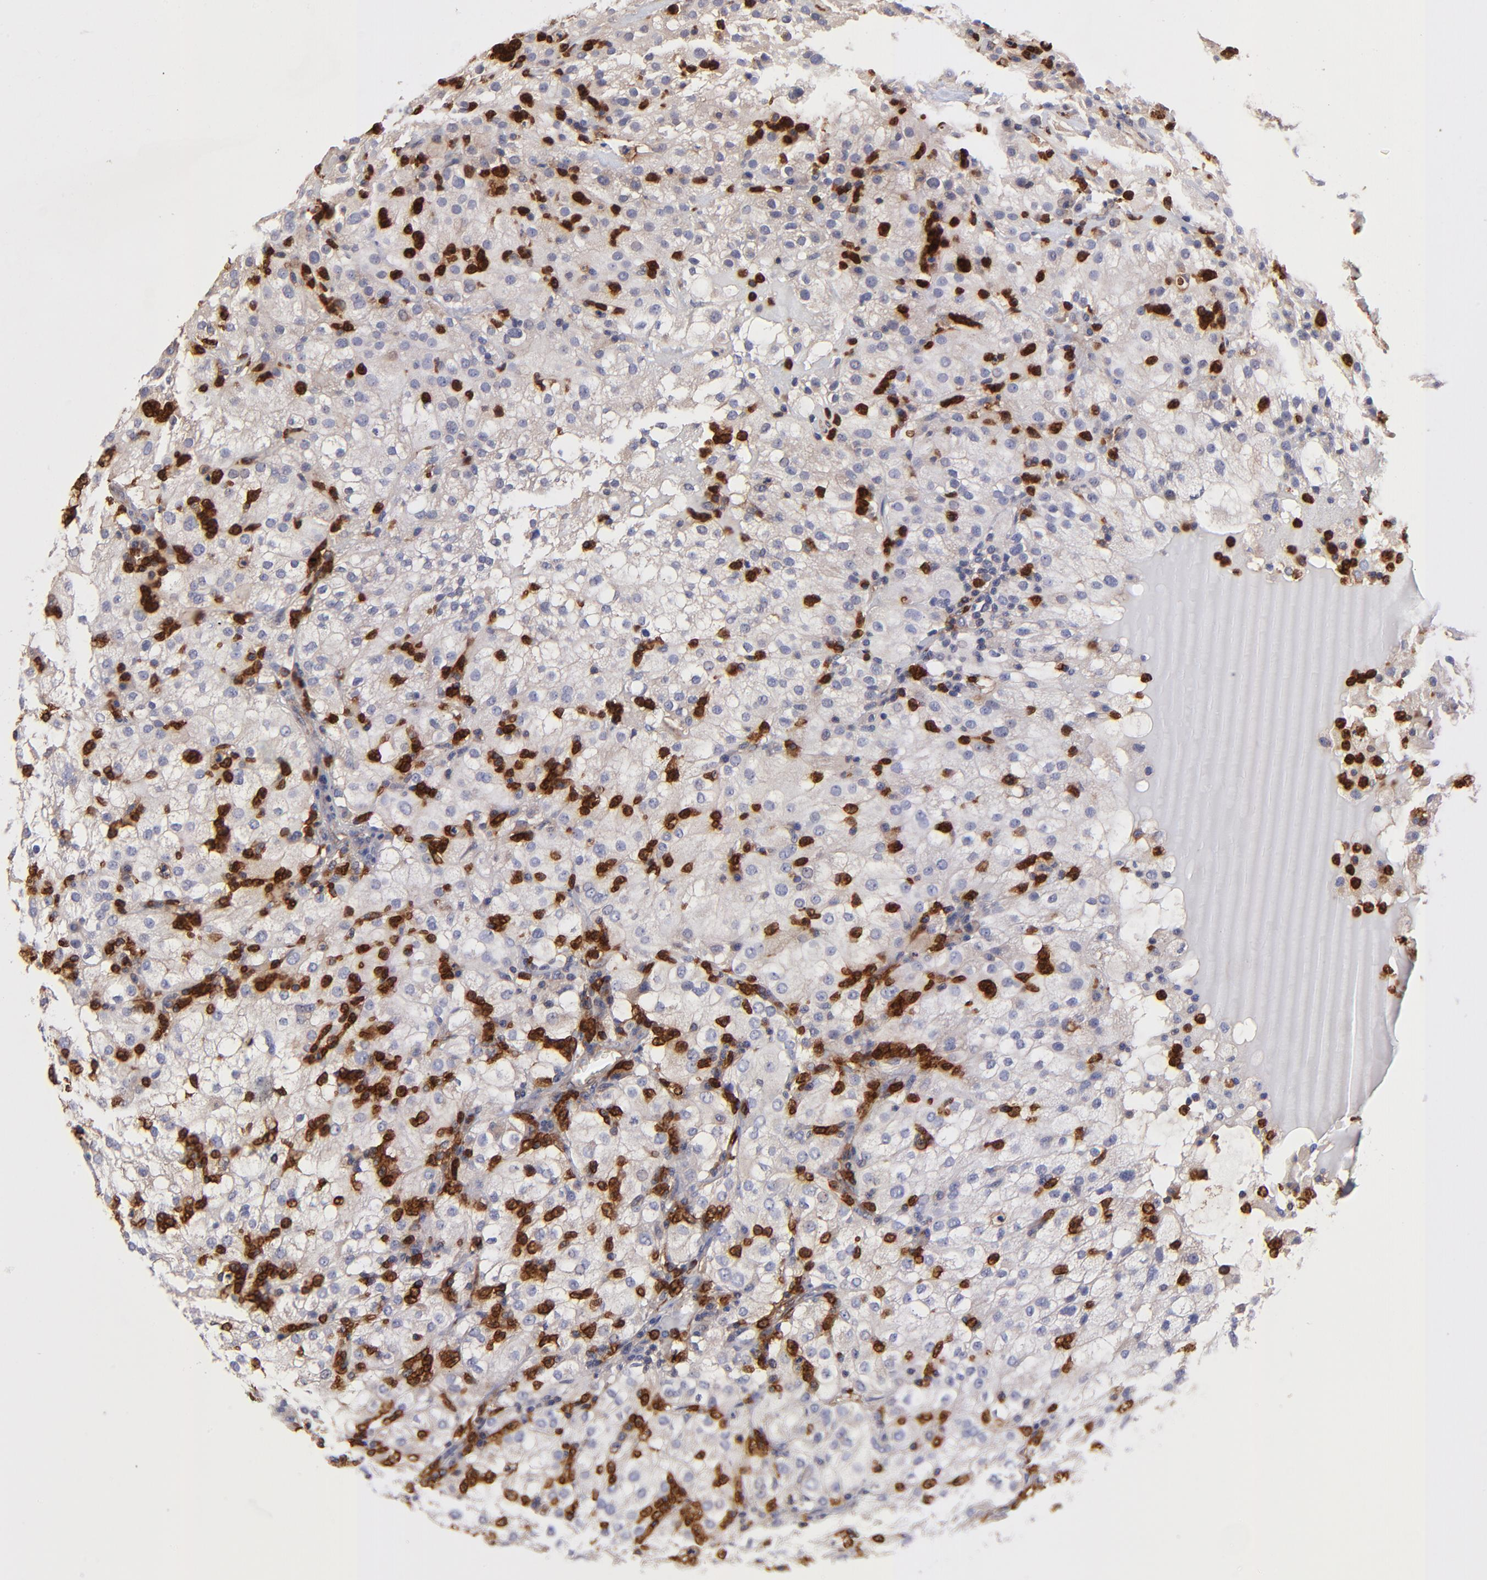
{"staining": {"intensity": "negative", "quantity": "none", "location": "none"}, "tissue": "renal cancer", "cell_type": "Tumor cells", "image_type": "cancer", "snomed": [{"axis": "morphology", "description": "Adenocarcinoma, NOS"}, {"axis": "topography", "description": "Kidney"}], "caption": "The immunohistochemistry micrograph has no significant staining in tumor cells of renal adenocarcinoma tissue. The staining is performed using DAB brown chromogen with nuclei counter-stained in using hematoxylin.", "gene": "ASB7", "patient": {"sex": "male", "age": 59}}